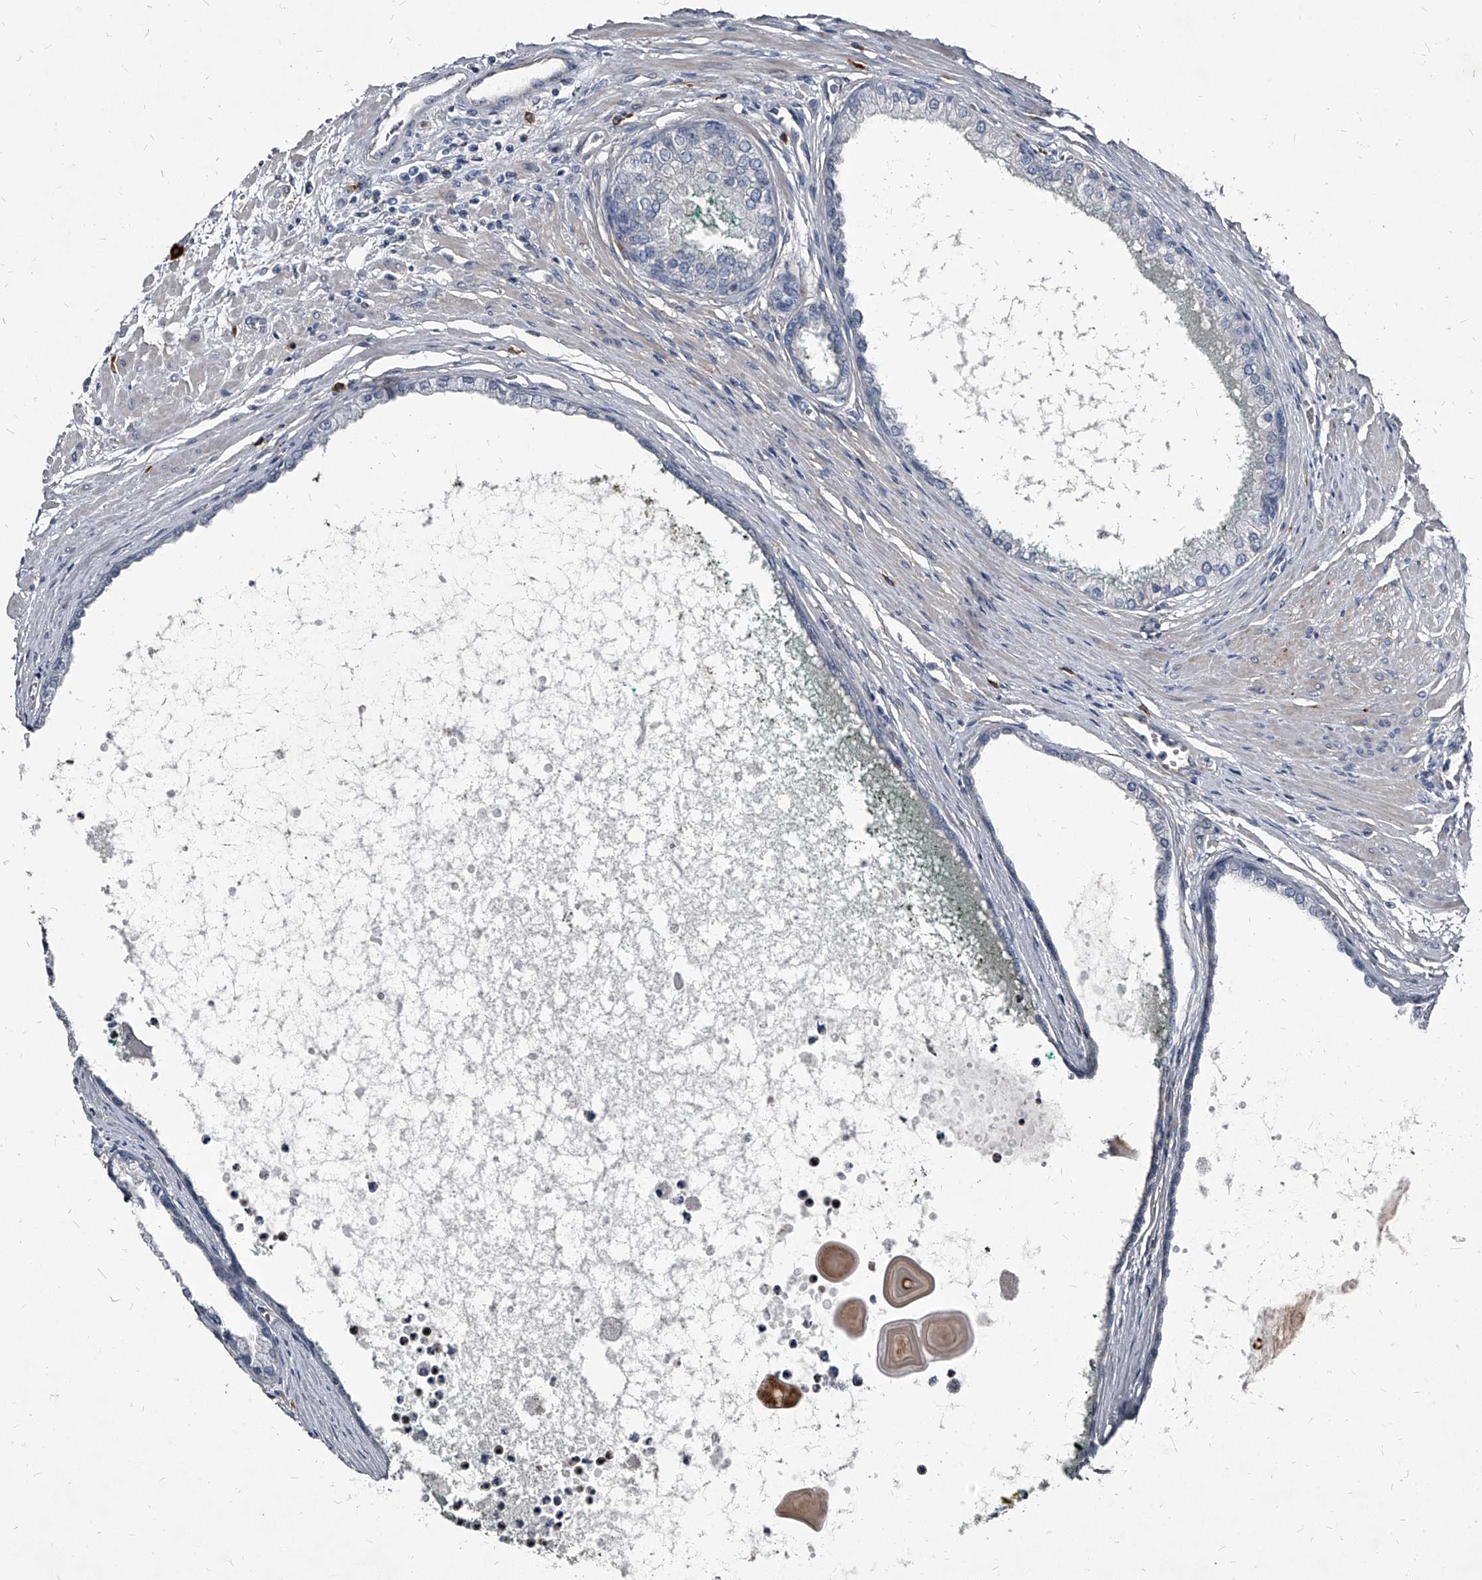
{"staining": {"intensity": "negative", "quantity": "none", "location": "none"}, "tissue": "prostate cancer", "cell_type": "Tumor cells", "image_type": "cancer", "snomed": [{"axis": "morphology", "description": "Normal tissue, NOS"}, {"axis": "morphology", "description": "Adenocarcinoma, Low grade"}, {"axis": "topography", "description": "Prostate"}, {"axis": "topography", "description": "Peripheral nerve tissue"}], "caption": "DAB (3,3'-diaminobenzidine) immunohistochemical staining of prostate cancer (low-grade adenocarcinoma) exhibits no significant staining in tumor cells.", "gene": "PGLYRP3", "patient": {"sex": "male", "age": 71}}